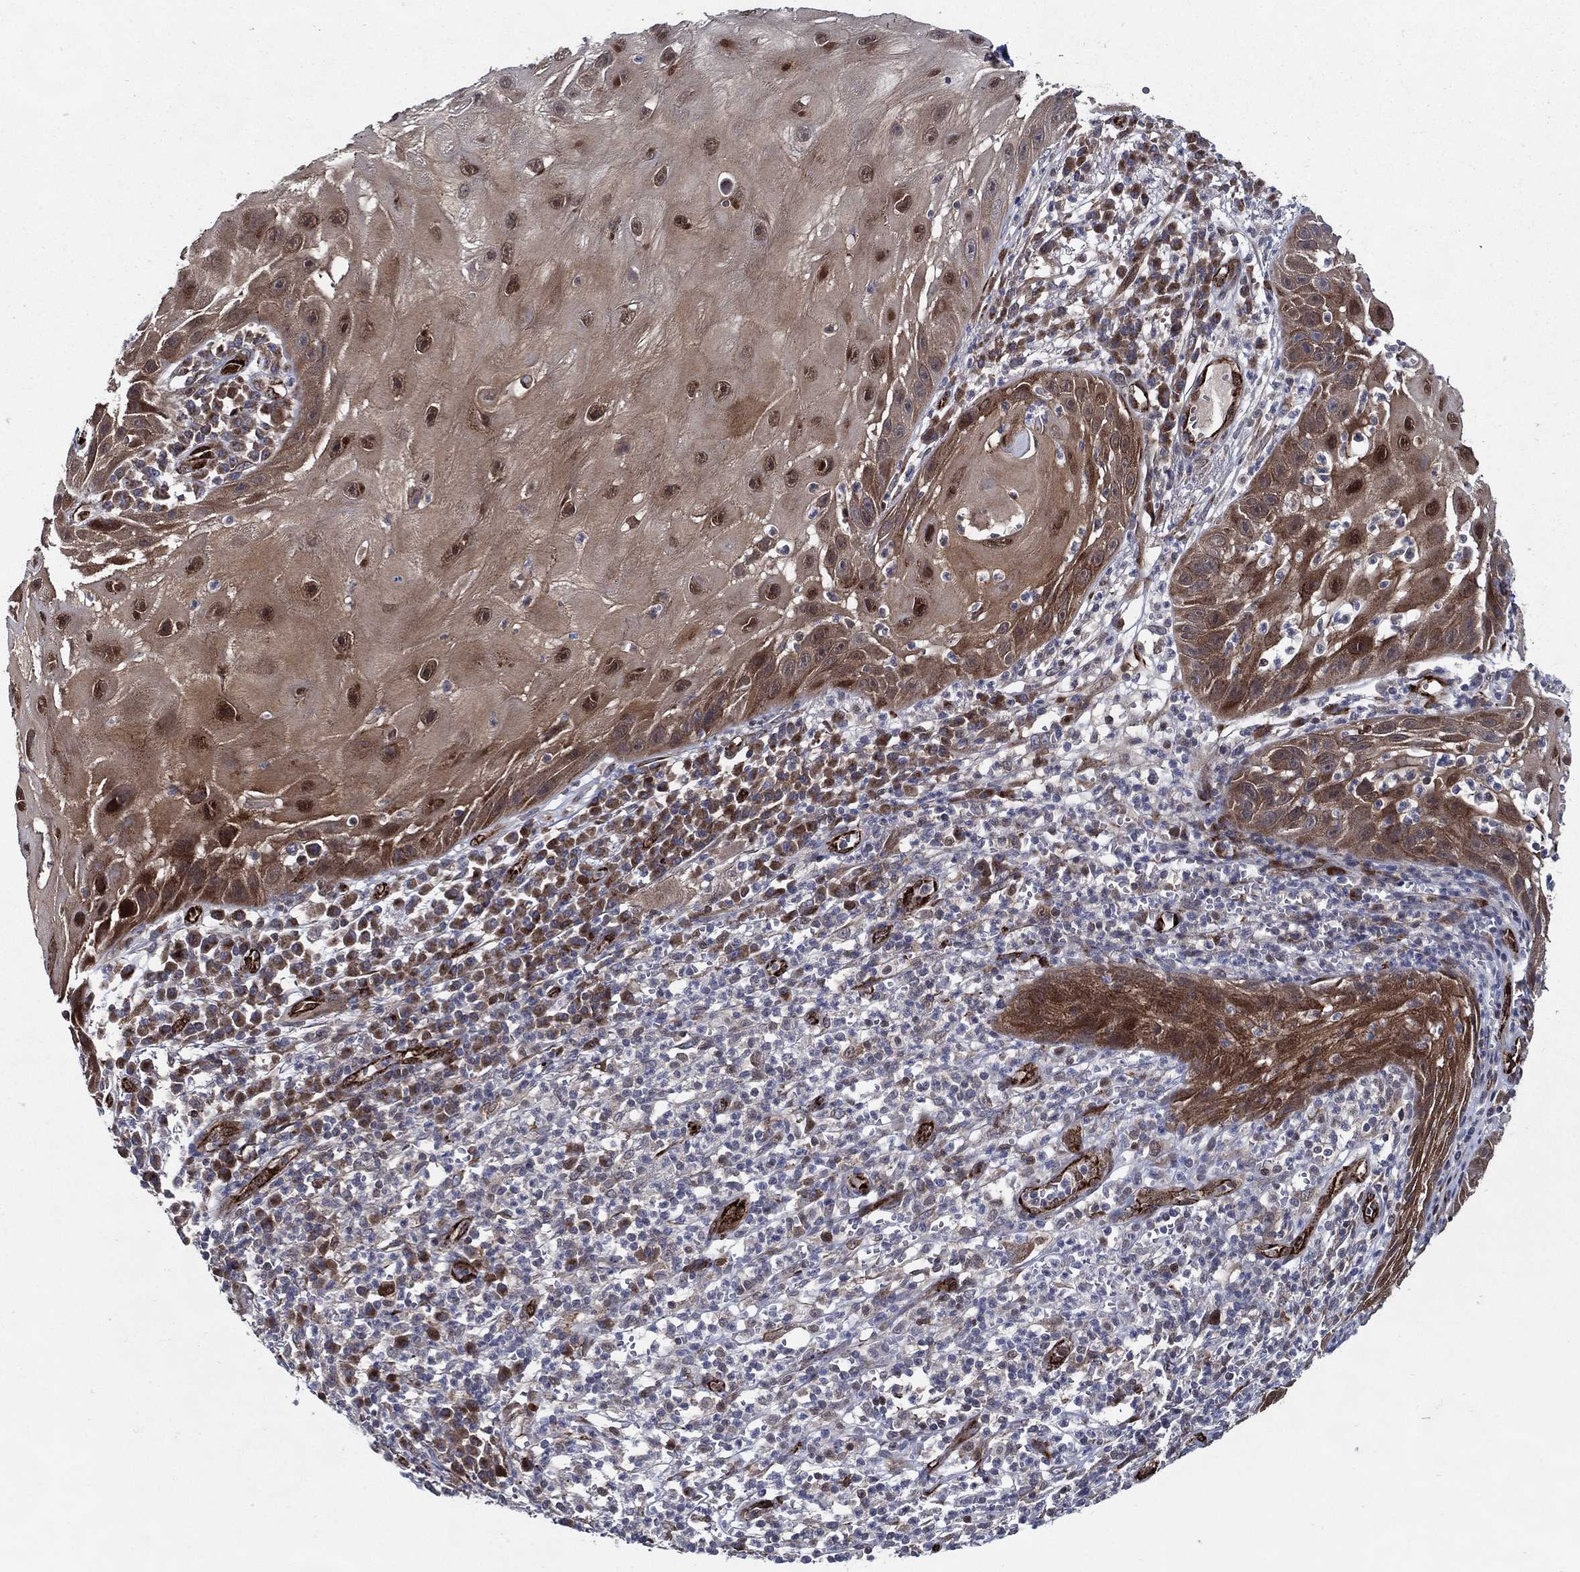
{"staining": {"intensity": "moderate", "quantity": "25%-75%", "location": "cytoplasmic/membranous,nuclear"}, "tissue": "skin cancer", "cell_type": "Tumor cells", "image_type": "cancer", "snomed": [{"axis": "morphology", "description": "Normal tissue, NOS"}, {"axis": "morphology", "description": "Squamous cell carcinoma, NOS"}, {"axis": "topography", "description": "Skin"}], "caption": "Moderate cytoplasmic/membranous and nuclear expression for a protein is identified in about 25%-75% of tumor cells of skin squamous cell carcinoma using immunohistochemistry.", "gene": "ARHGAP11A", "patient": {"sex": "male", "age": 79}}